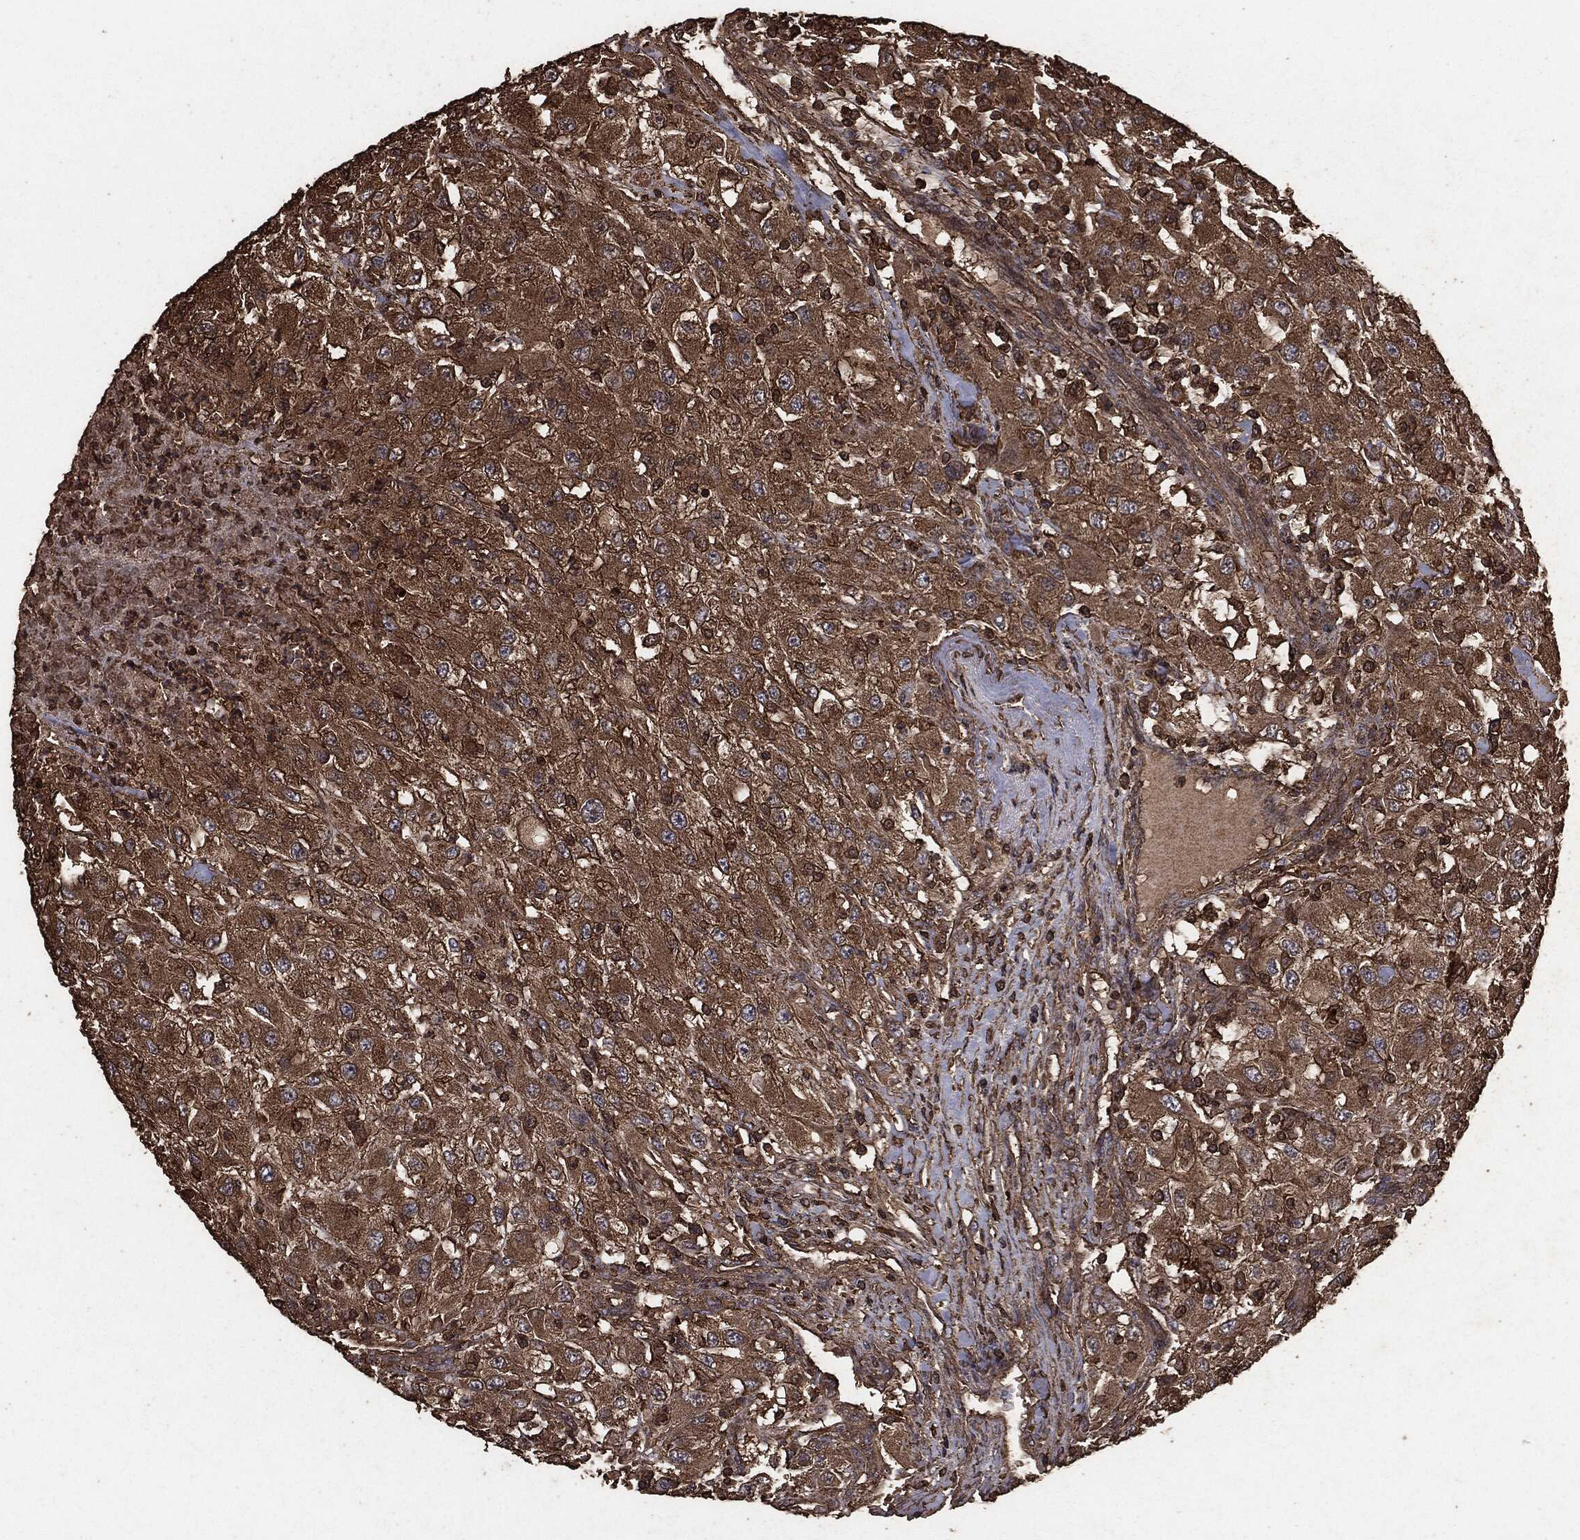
{"staining": {"intensity": "strong", "quantity": ">75%", "location": "cytoplasmic/membranous"}, "tissue": "renal cancer", "cell_type": "Tumor cells", "image_type": "cancer", "snomed": [{"axis": "morphology", "description": "Adenocarcinoma, NOS"}, {"axis": "topography", "description": "Kidney"}], "caption": "Immunohistochemistry micrograph of human renal adenocarcinoma stained for a protein (brown), which reveals high levels of strong cytoplasmic/membranous staining in approximately >75% of tumor cells.", "gene": "MTOR", "patient": {"sex": "female", "age": 67}}